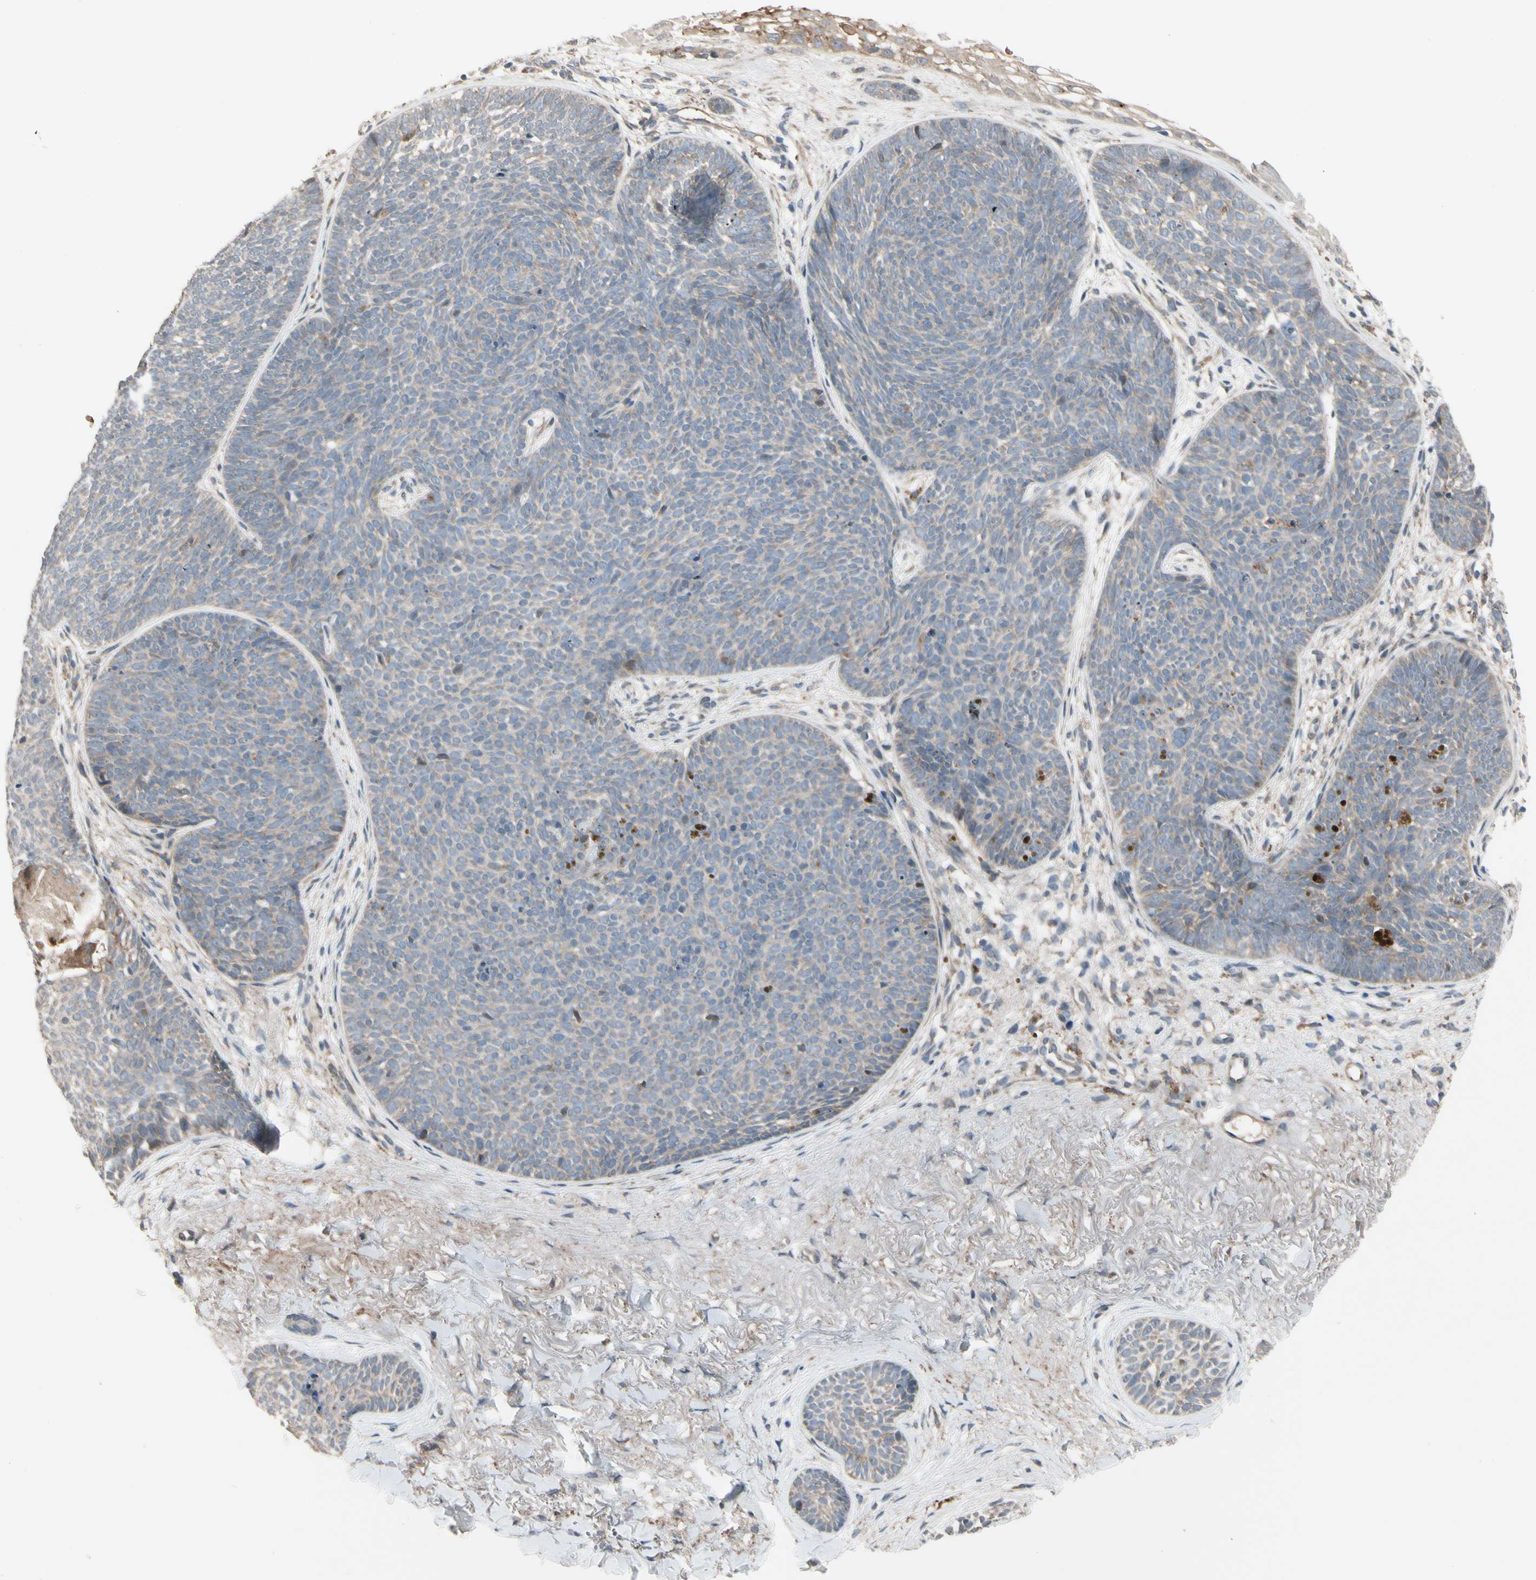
{"staining": {"intensity": "weak", "quantity": "25%-75%", "location": "cytoplasmic/membranous"}, "tissue": "skin cancer", "cell_type": "Tumor cells", "image_type": "cancer", "snomed": [{"axis": "morphology", "description": "Basal cell carcinoma"}, {"axis": "topography", "description": "Skin"}], "caption": "Immunohistochemical staining of skin basal cell carcinoma reveals weak cytoplasmic/membranous protein positivity in approximately 25%-75% of tumor cells. The staining was performed using DAB, with brown indicating positive protein expression. Nuclei are stained blue with hematoxylin.", "gene": "SNX29", "patient": {"sex": "female", "age": 70}}